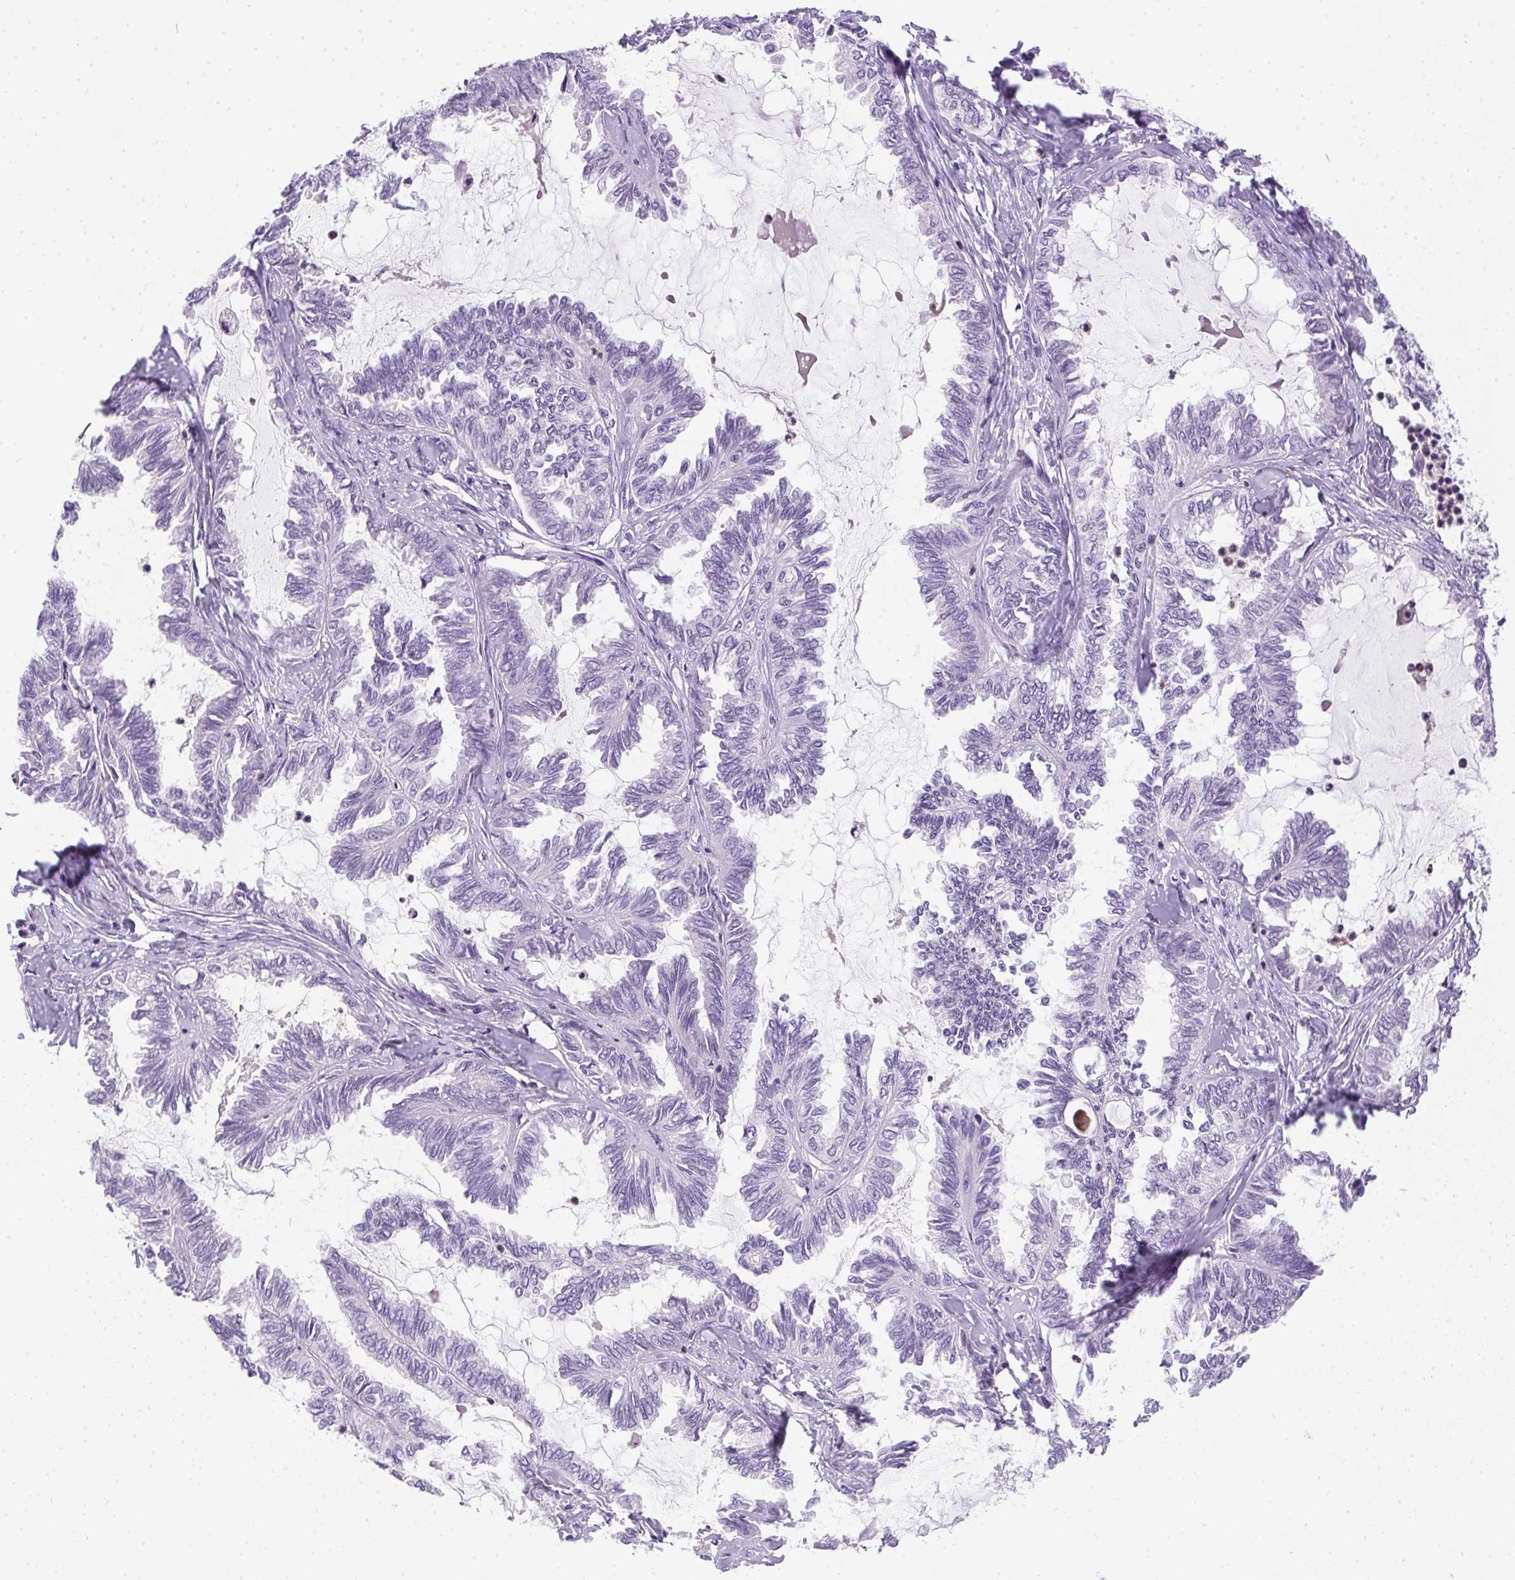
{"staining": {"intensity": "negative", "quantity": "none", "location": "none"}, "tissue": "ovarian cancer", "cell_type": "Tumor cells", "image_type": "cancer", "snomed": [{"axis": "morphology", "description": "Carcinoma, endometroid"}, {"axis": "topography", "description": "Ovary"}], "caption": "Immunohistochemistry histopathology image of ovarian cancer (endometroid carcinoma) stained for a protein (brown), which demonstrates no positivity in tumor cells. (Brightfield microscopy of DAB (3,3'-diaminobenzidine) immunohistochemistry (IHC) at high magnification).", "gene": "SSTR4", "patient": {"sex": "female", "age": 70}}